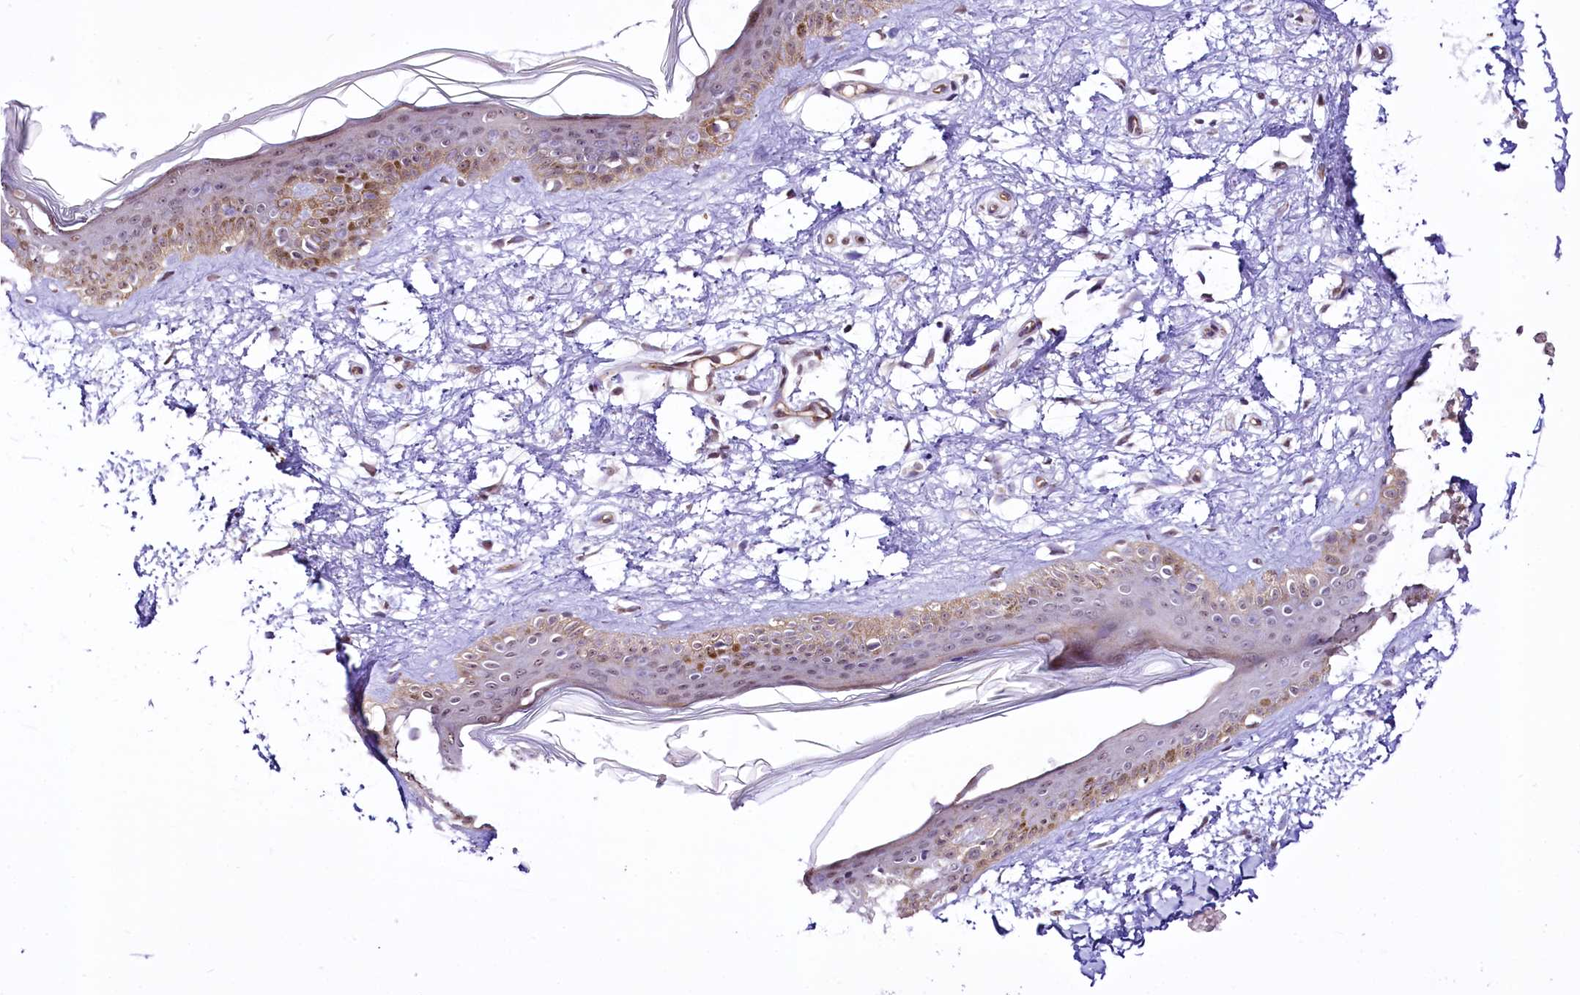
{"staining": {"intensity": "negative", "quantity": "none", "location": "none"}, "tissue": "skin", "cell_type": "Fibroblasts", "image_type": "normal", "snomed": [{"axis": "morphology", "description": "Normal tissue, NOS"}, {"axis": "topography", "description": "Skin"}], "caption": "DAB immunohistochemical staining of unremarkable skin reveals no significant expression in fibroblasts. (Brightfield microscopy of DAB immunohistochemistry (IHC) at high magnification).", "gene": "ST7", "patient": {"sex": "female", "age": 58}}